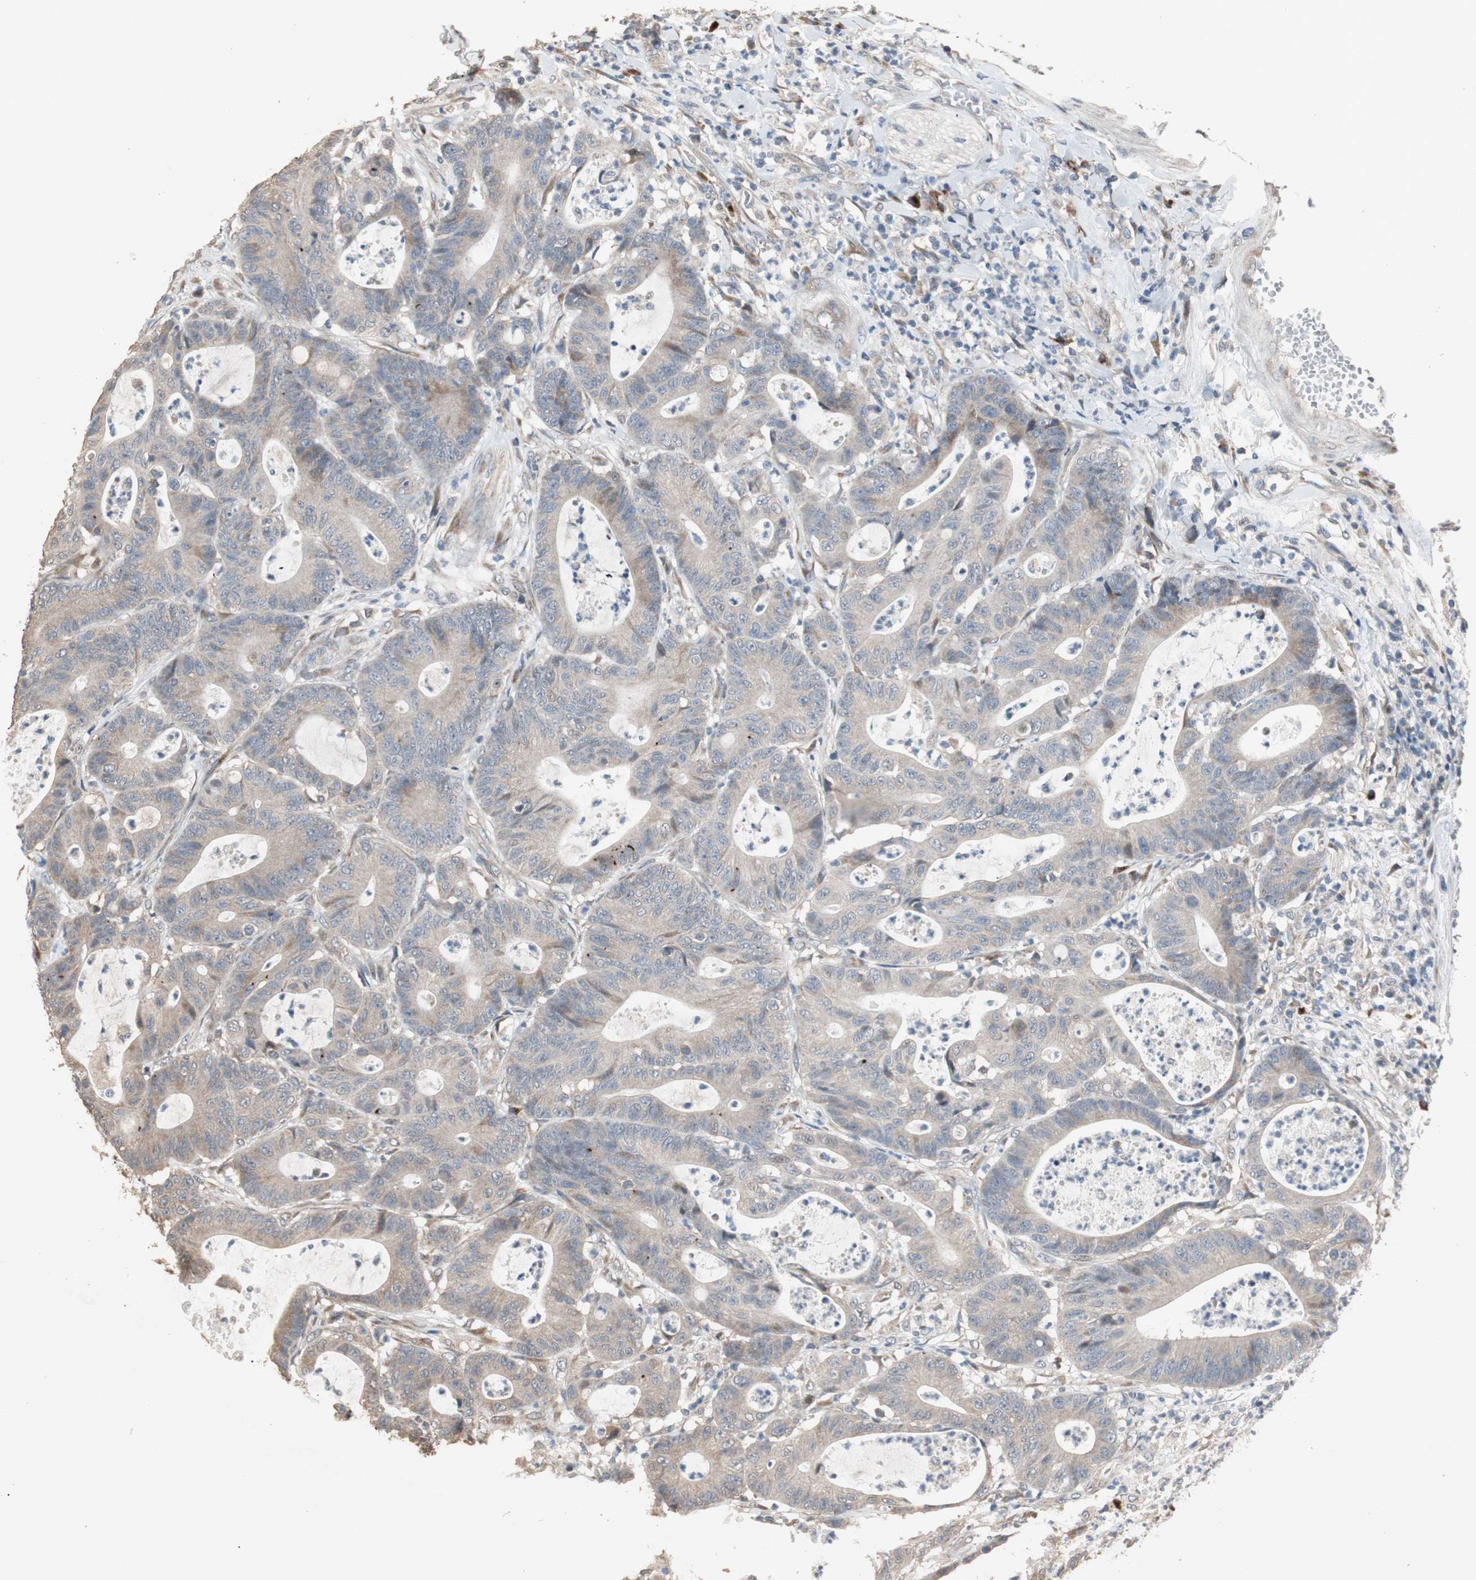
{"staining": {"intensity": "weak", "quantity": ">75%", "location": "cytoplasmic/membranous"}, "tissue": "colorectal cancer", "cell_type": "Tumor cells", "image_type": "cancer", "snomed": [{"axis": "morphology", "description": "Adenocarcinoma, NOS"}, {"axis": "topography", "description": "Colon"}], "caption": "Weak cytoplasmic/membranous expression for a protein is seen in approximately >75% of tumor cells of colorectal cancer using immunohistochemistry.", "gene": "RARRES1", "patient": {"sex": "female", "age": 84}}